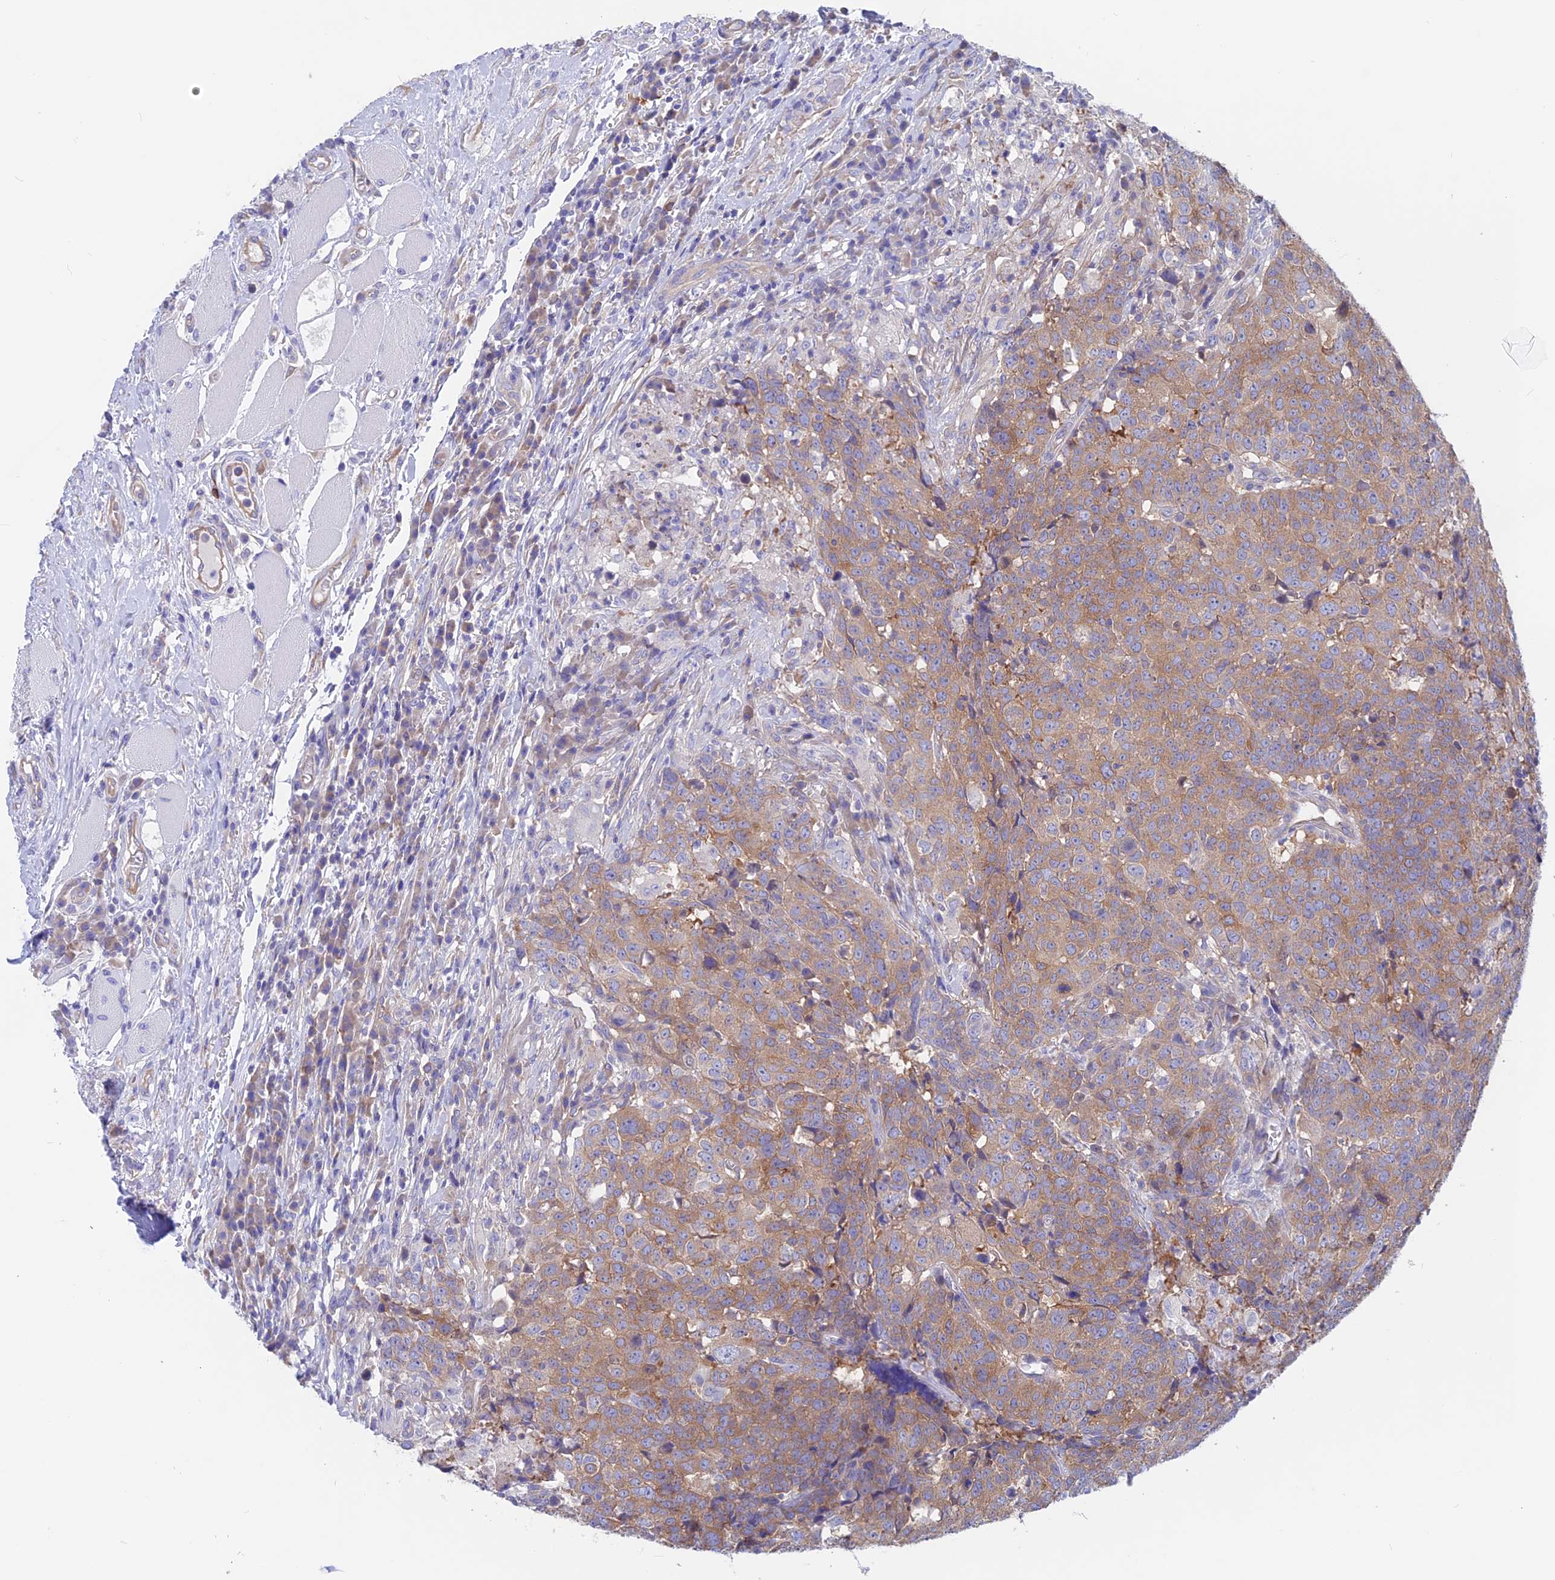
{"staining": {"intensity": "moderate", "quantity": ">75%", "location": "cytoplasmic/membranous"}, "tissue": "head and neck cancer", "cell_type": "Tumor cells", "image_type": "cancer", "snomed": [{"axis": "morphology", "description": "Squamous cell carcinoma, NOS"}, {"axis": "topography", "description": "Head-Neck"}], "caption": "Squamous cell carcinoma (head and neck) stained for a protein shows moderate cytoplasmic/membranous positivity in tumor cells.", "gene": "LZTFL1", "patient": {"sex": "male", "age": 66}}